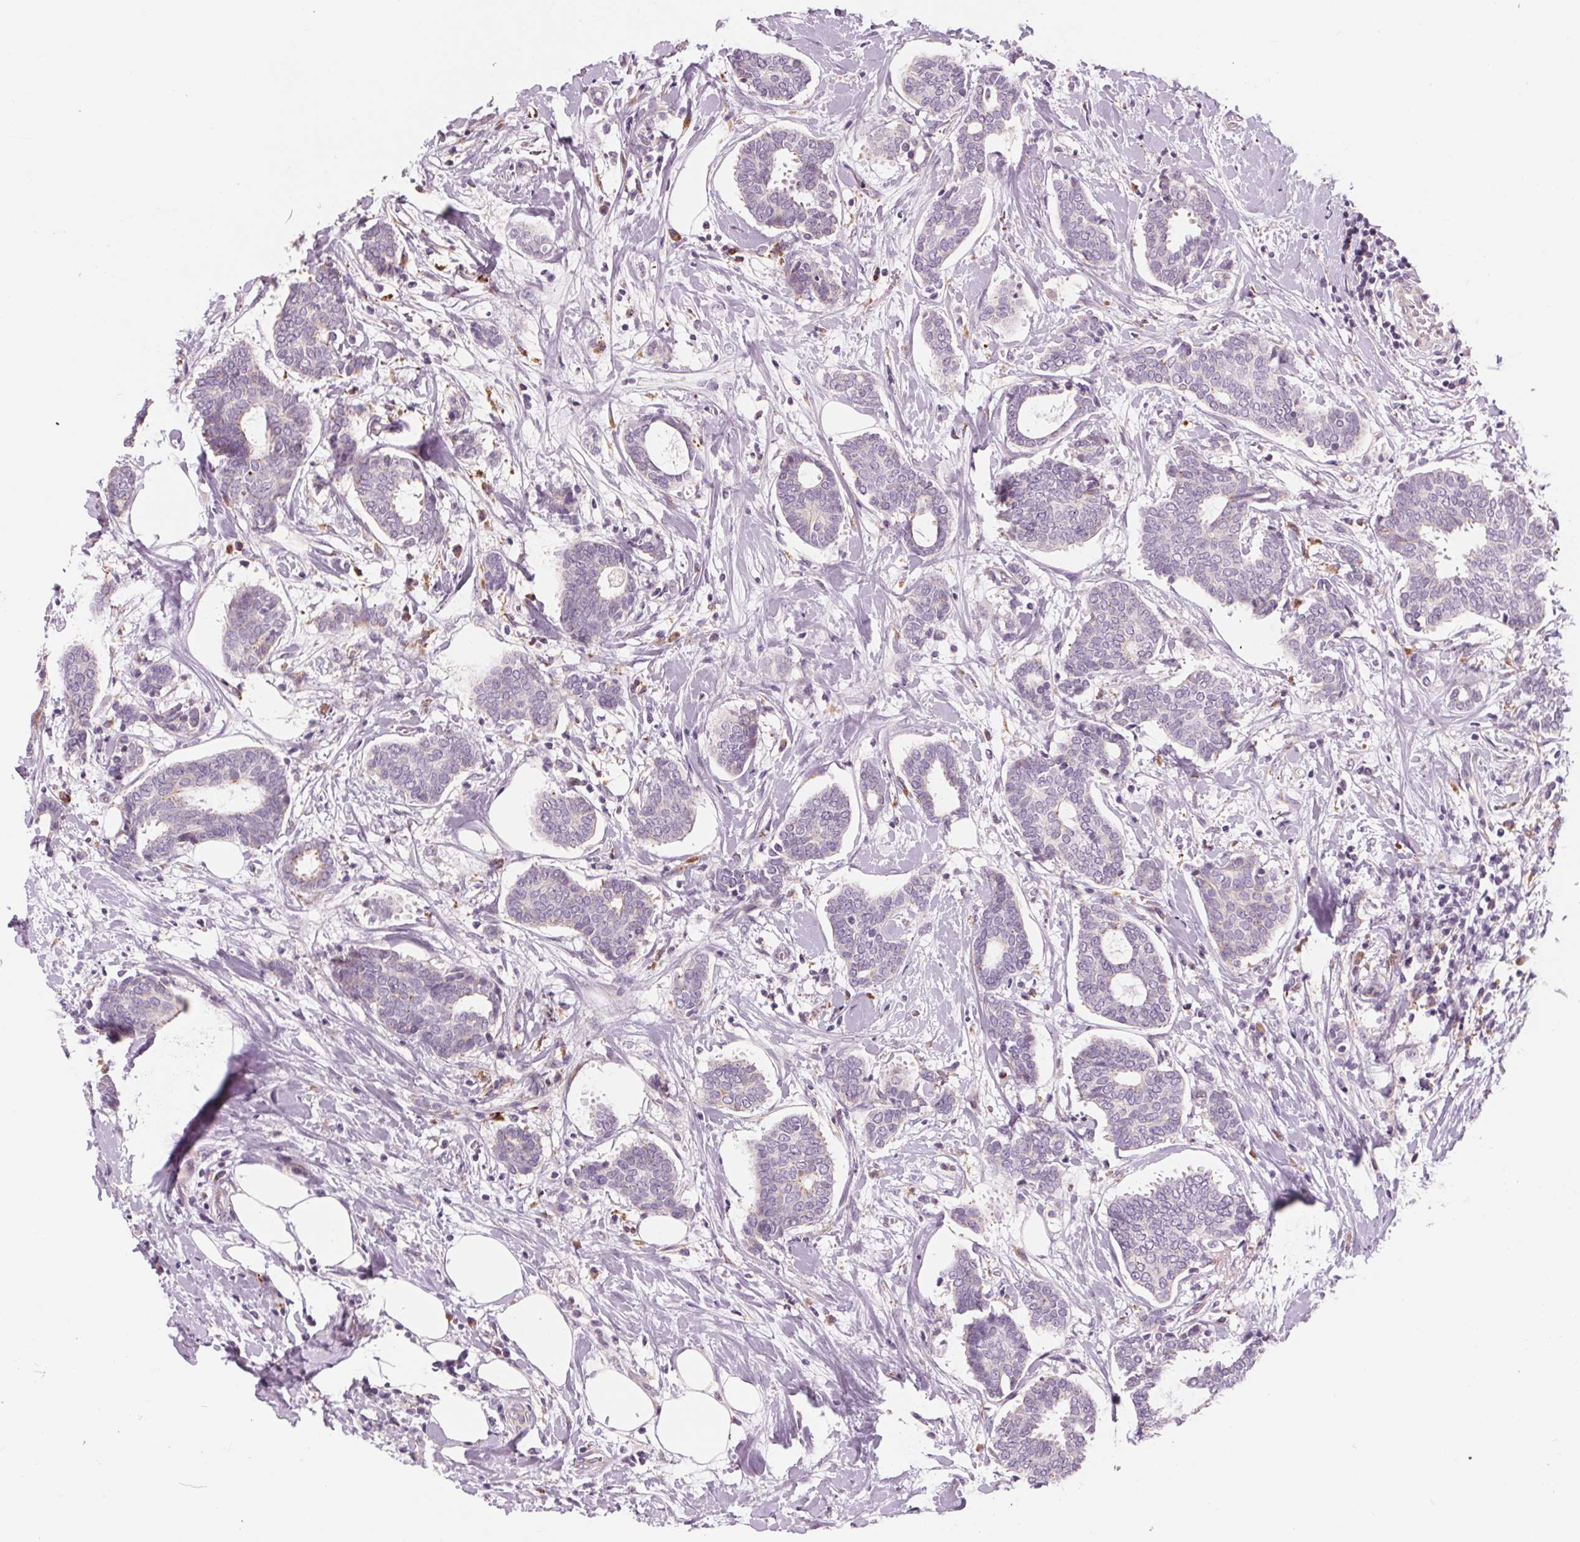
{"staining": {"intensity": "negative", "quantity": "none", "location": "none"}, "tissue": "breast cancer", "cell_type": "Tumor cells", "image_type": "cancer", "snomed": [{"axis": "morphology", "description": "Intraductal carcinoma, in situ"}, {"axis": "morphology", "description": "Duct carcinoma"}, {"axis": "morphology", "description": "Lobular carcinoma, in situ"}, {"axis": "topography", "description": "Breast"}], "caption": "Image shows no protein positivity in tumor cells of breast intraductal carcinoma,  in situ tissue.", "gene": "SAMD5", "patient": {"sex": "female", "age": 44}}